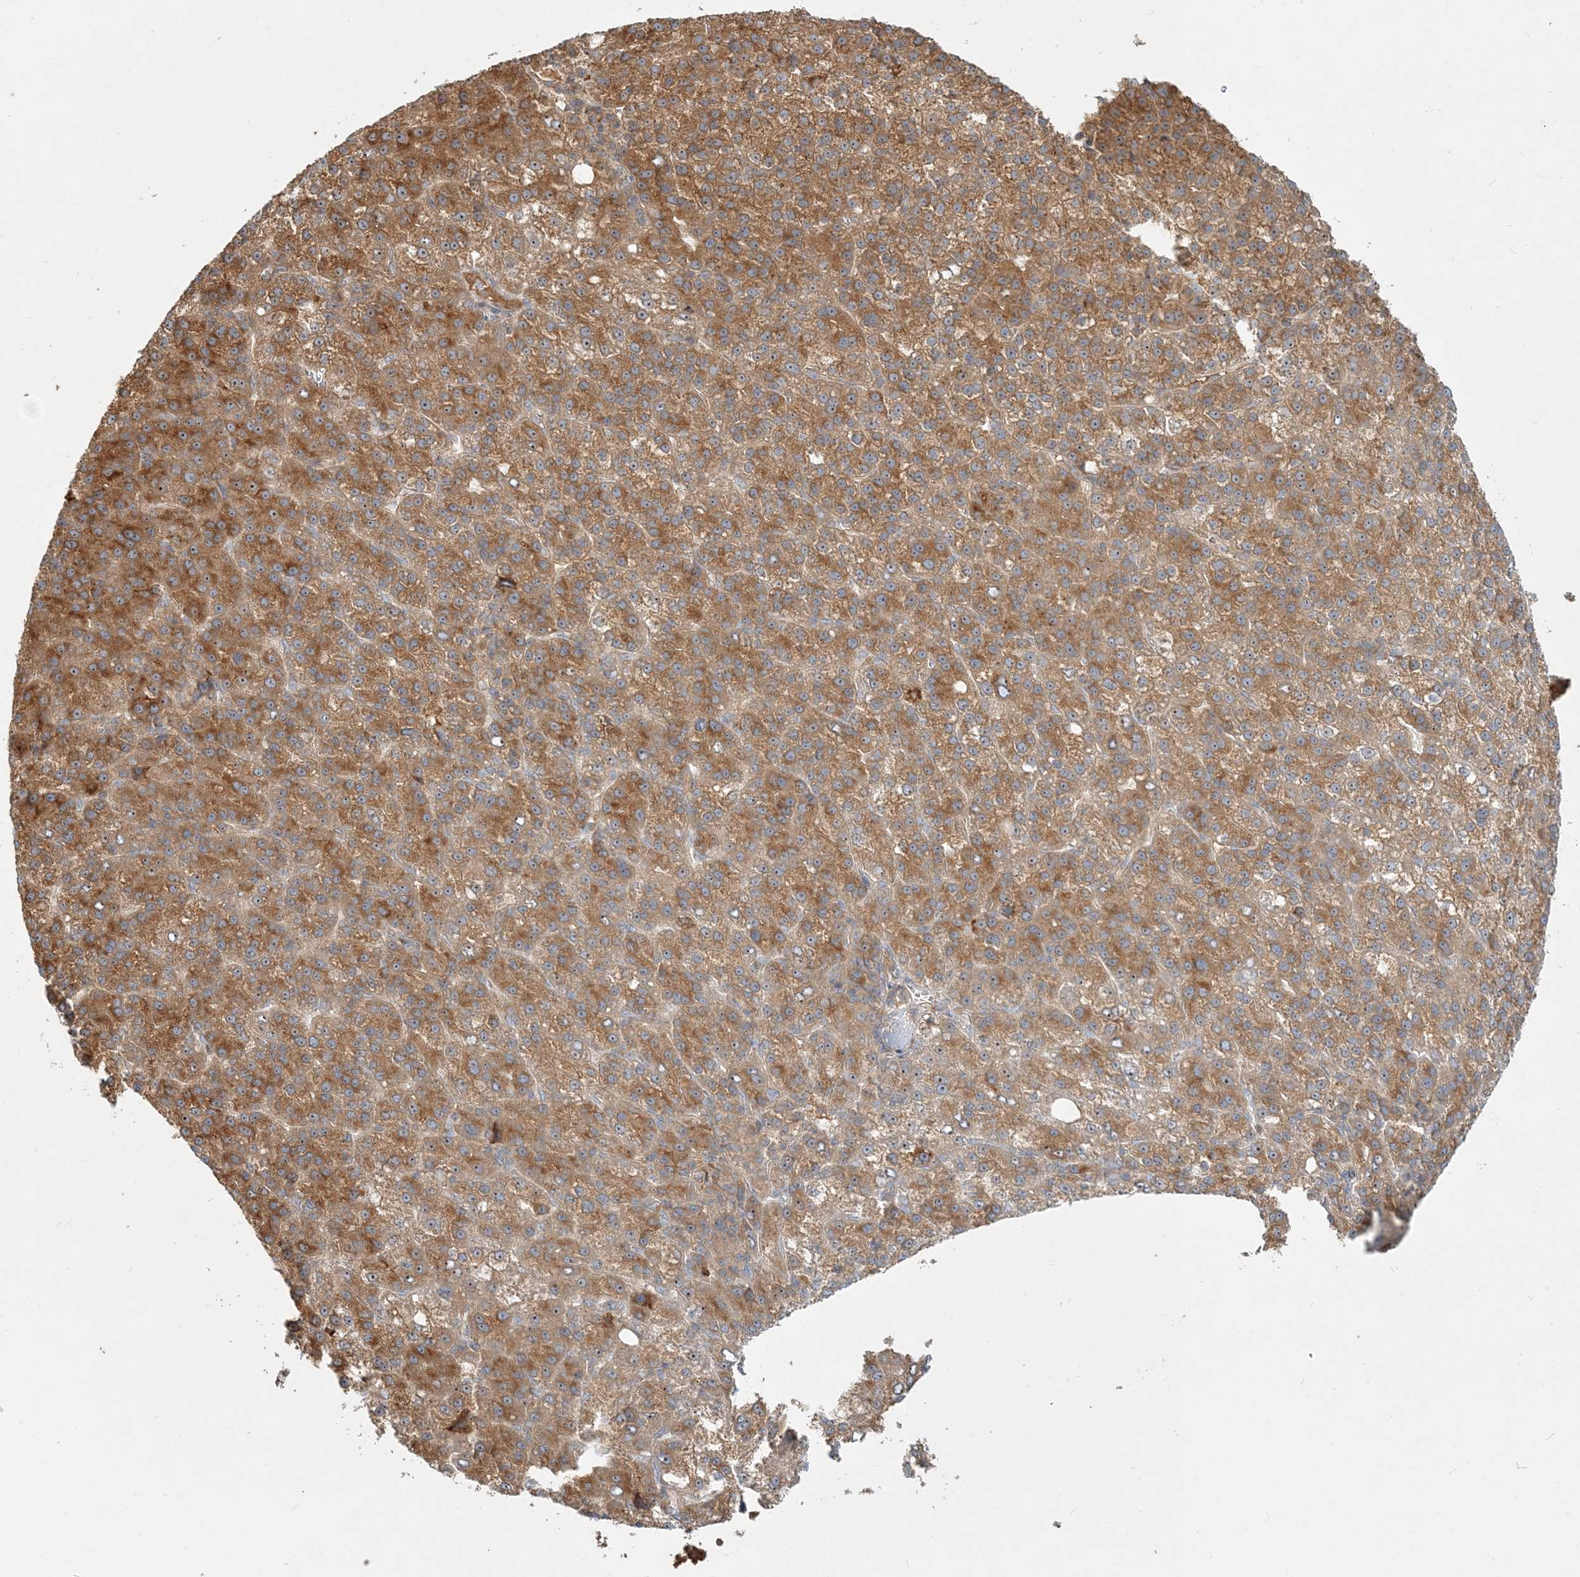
{"staining": {"intensity": "moderate", "quantity": ">75%", "location": "cytoplasmic/membranous,nuclear"}, "tissue": "liver cancer", "cell_type": "Tumor cells", "image_type": "cancer", "snomed": [{"axis": "morphology", "description": "Carcinoma, Hepatocellular, NOS"}, {"axis": "topography", "description": "Liver"}], "caption": "This photomicrograph reveals immunohistochemistry (IHC) staining of human liver cancer, with medium moderate cytoplasmic/membranous and nuclear staining in about >75% of tumor cells.", "gene": "AP1AR", "patient": {"sex": "female", "age": 58}}